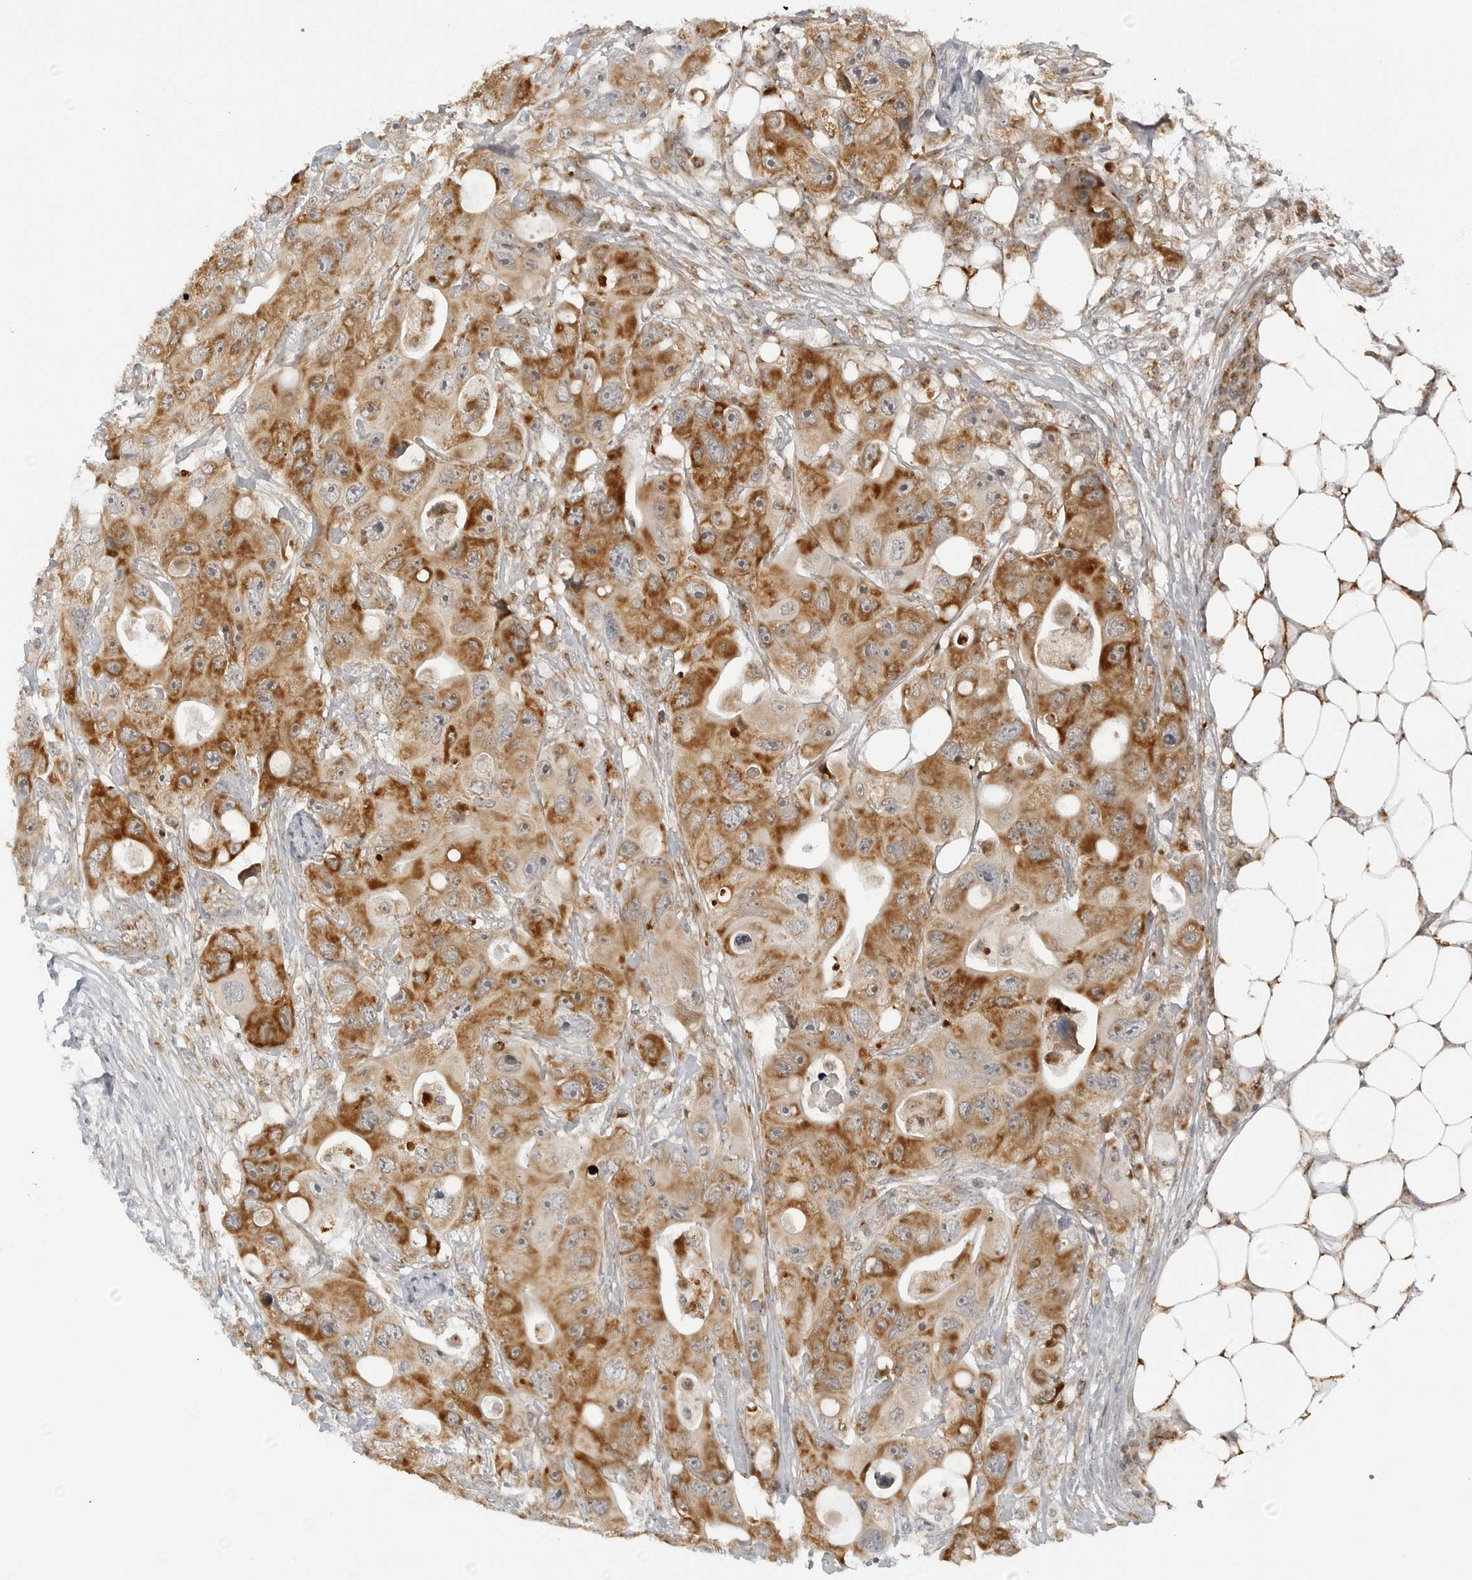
{"staining": {"intensity": "moderate", "quantity": ">75%", "location": "cytoplasmic/membranous"}, "tissue": "colorectal cancer", "cell_type": "Tumor cells", "image_type": "cancer", "snomed": [{"axis": "morphology", "description": "Adenocarcinoma, NOS"}, {"axis": "topography", "description": "Colon"}], "caption": "This image reveals immunohistochemistry (IHC) staining of human colorectal adenocarcinoma, with medium moderate cytoplasmic/membranous staining in approximately >75% of tumor cells.", "gene": "PEX2", "patient": {"sex": "female", "age": 46}}